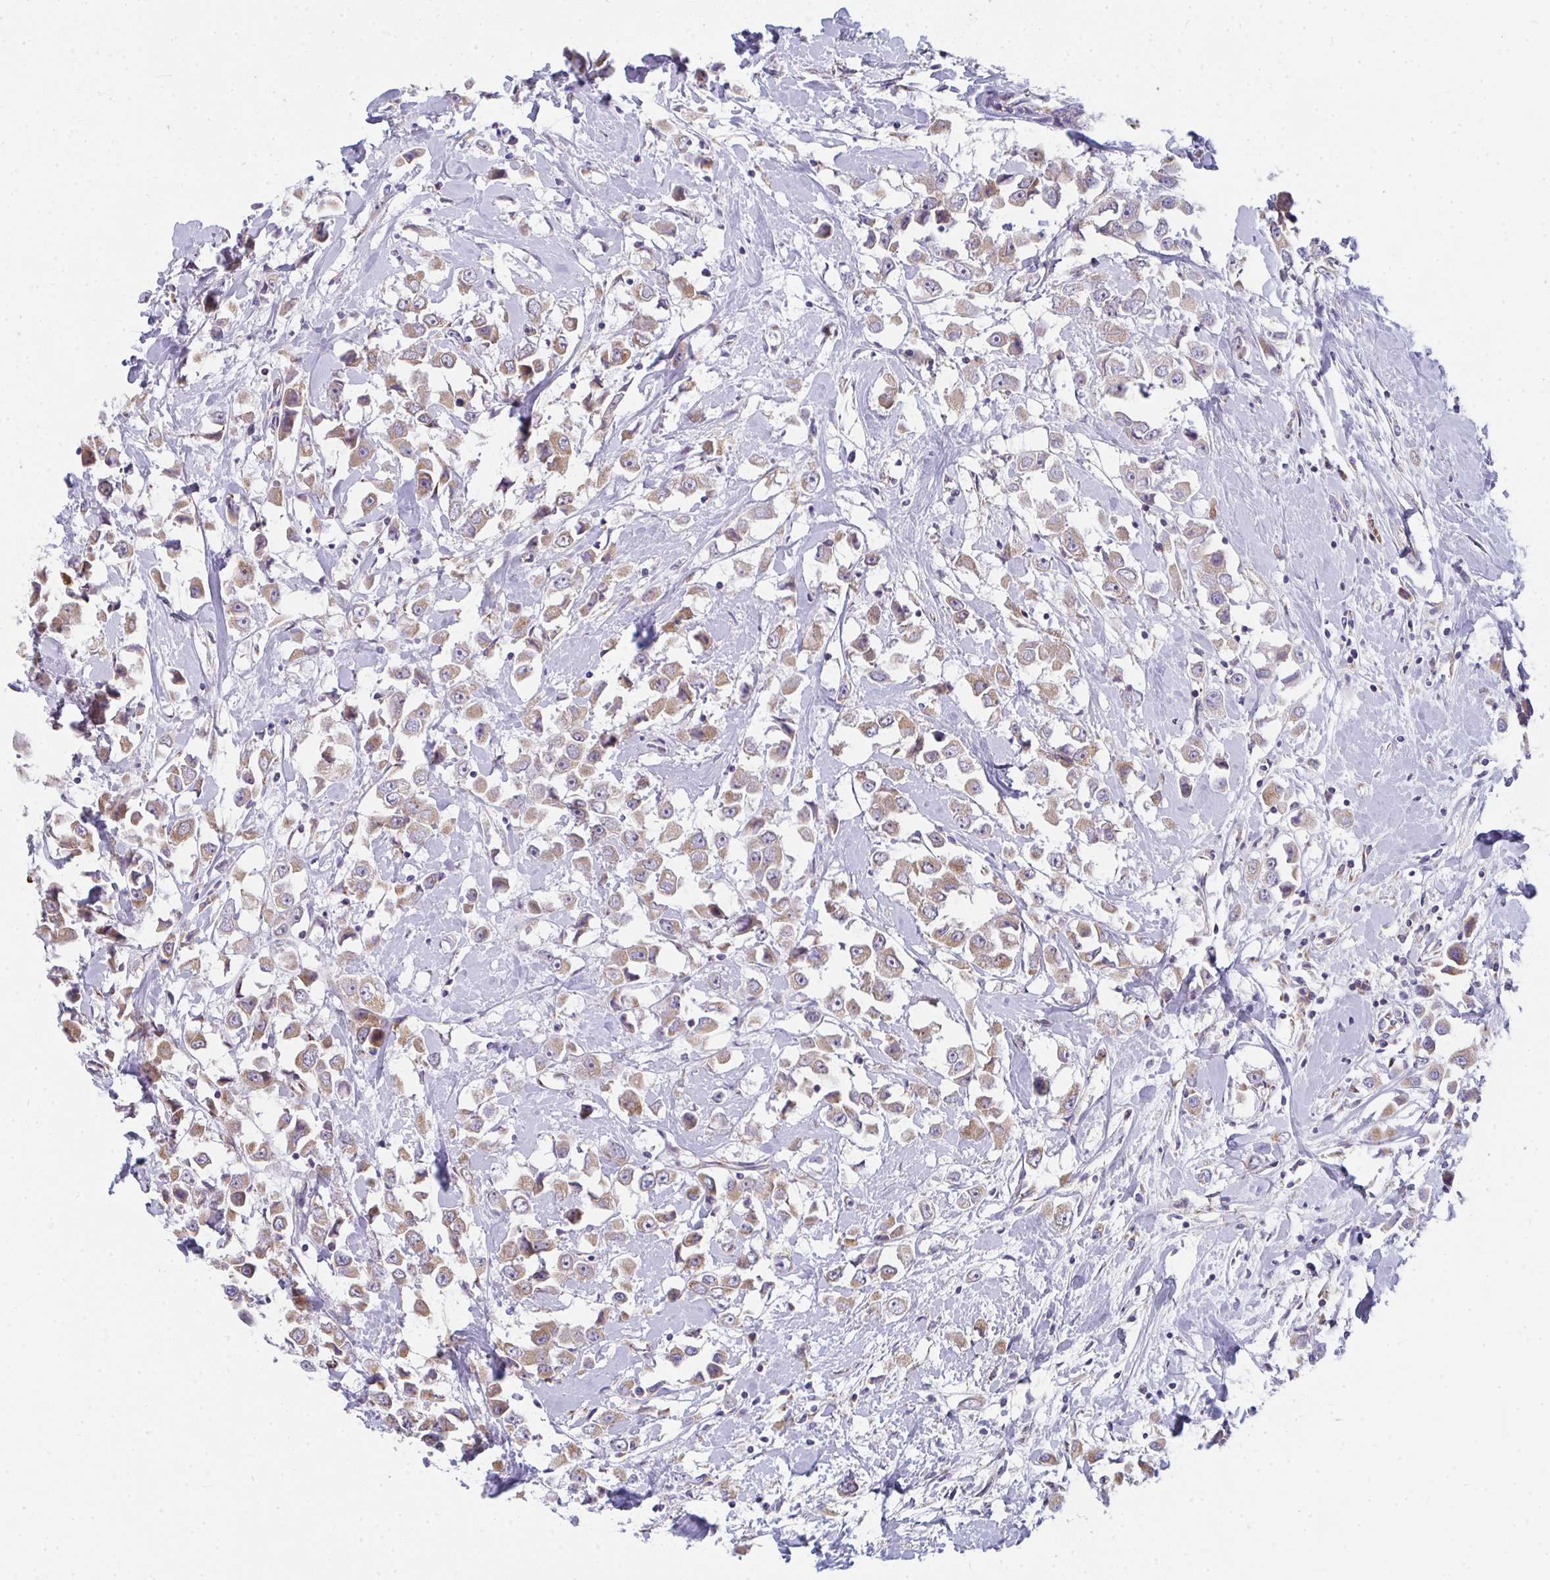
{"staining": {"intensity": "moderate", "quantity": ">75%", "location": "cytoplasmic/membranous"}, "tissue": "breast cancer", "cell_type": "Tumor cells", "image_type": "cancer", "snomed": [{"axis": "morphology", "description": "Duct carcinoma"}, {"axis": "topography", "description": "Breast"}], "caption": "Moderate cytoplasmic/membranous expression for a protein is appreciated in about >75% of tumor cells of breast cancer using immunohistochemistry (IHC).", "gene": "FAHD1", "patient": {"sex": "female", "age": 61}}